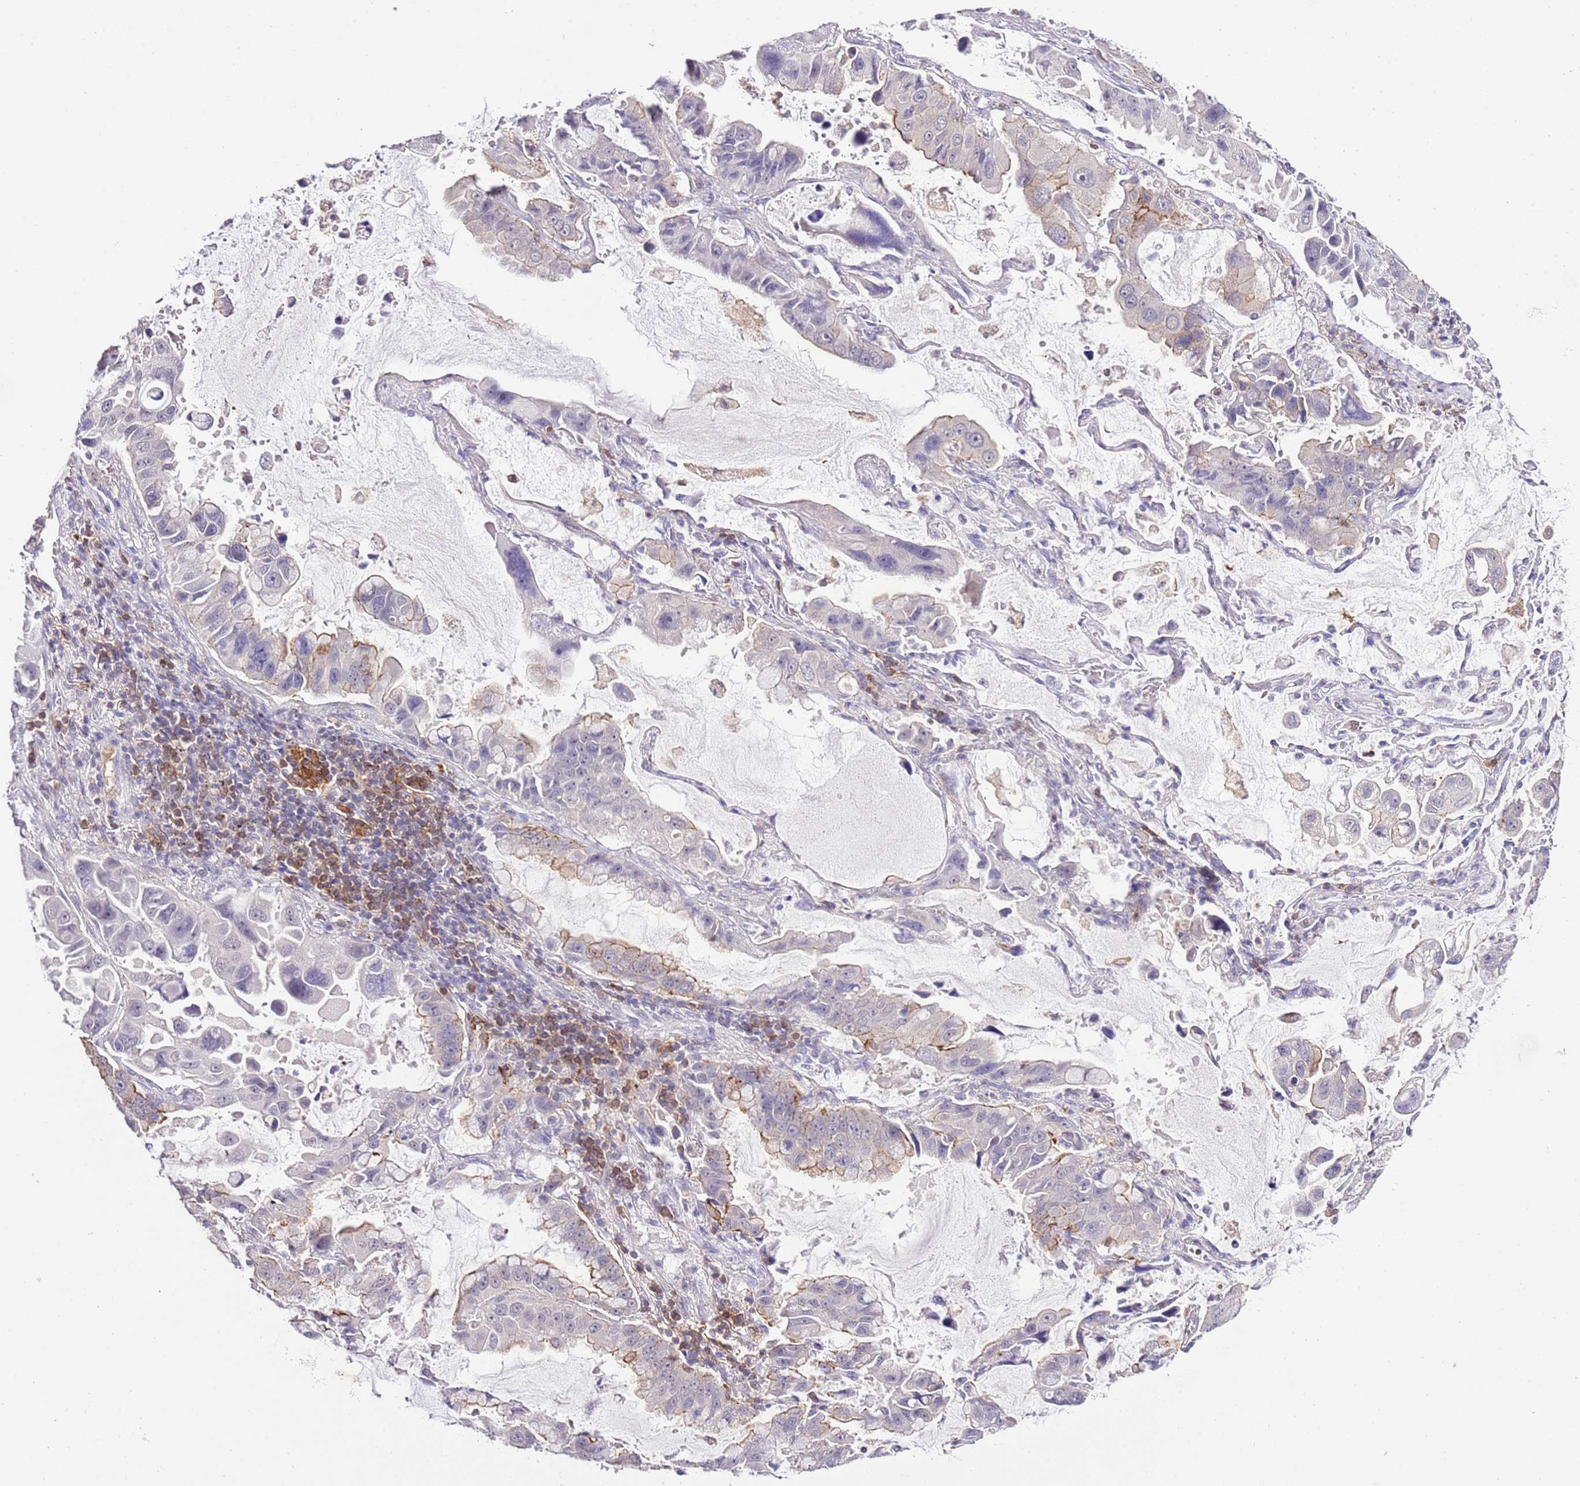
{"staining": {"intensity": "negative", "quantity": "none", "location": "none"}, "tissue": "lung cancer", "cell_type": "Tumor cells", "image_type": "cancer", "snomed": [{"axis": "morphology", "description": "Adenocarcinoma, NOS"}, {"axis": "topography", "description": "Lung"}], "caption": "Immunohistochemistry (IHC) image of neoplastic tissue: adenocarcinoma (lung) stained with DAB (3,3'-diaminobenzidine) displays no significant protein staining in tumor cells.", "gene": "EFHD1", "patient": {"sex": "male", "age": 64}}